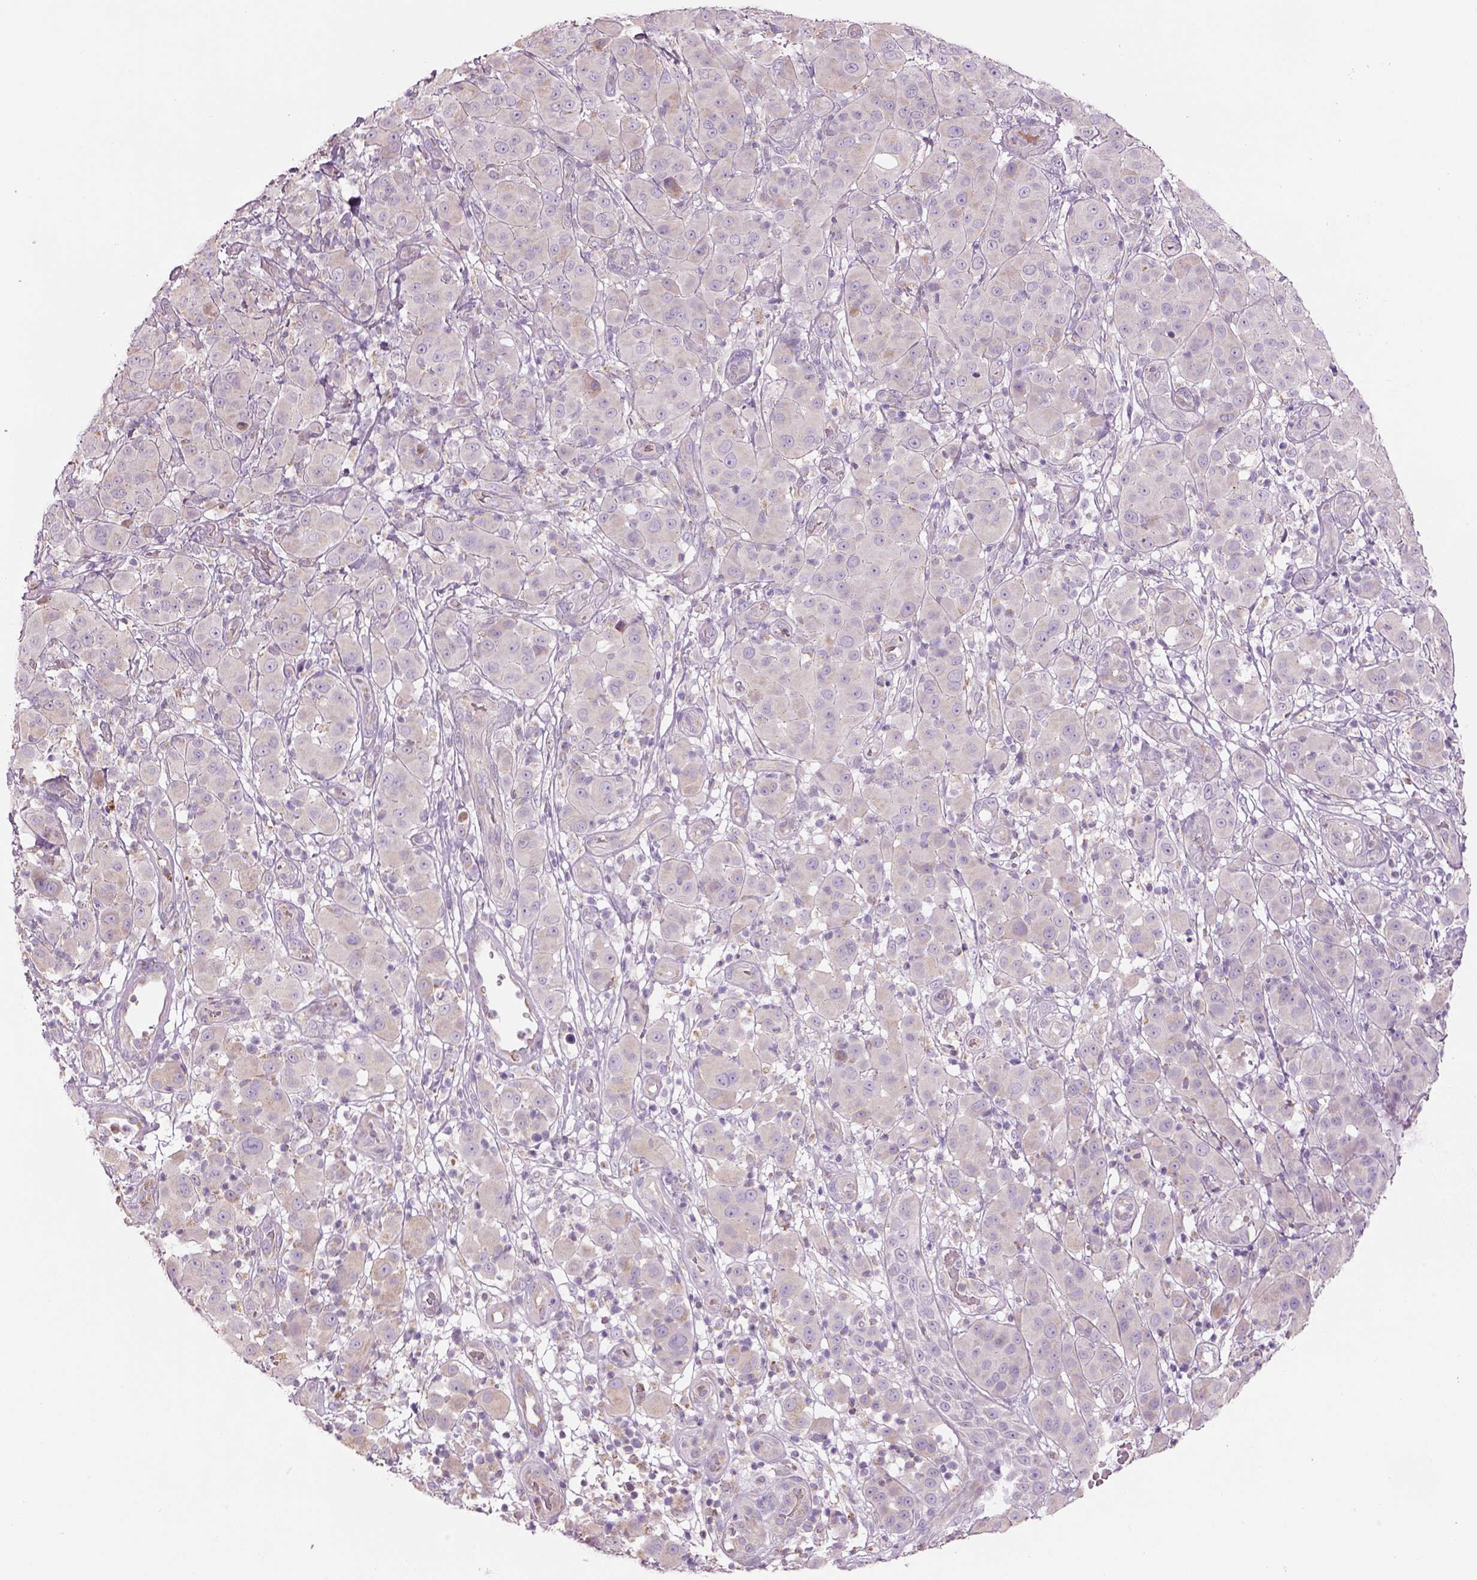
{"staining": {"intensity": "weak", "quantity": "<25%", "location": "cytoplasmic/membranous"}, "tissue": "melanoma", "cell_type": "Tumor cells", "image_type": "cancer", "snomed": [{"axis": "morphology", "description": "Malignant melanoma, NOS"}, {"axis": "topography", "description": "Skin"}], "caption": "Photomicrograph shows no significant protein positivity in tumor cells of malignant melanoma.", "gene": "IFT52", "patient": {"sex": "female", "age": 87}}